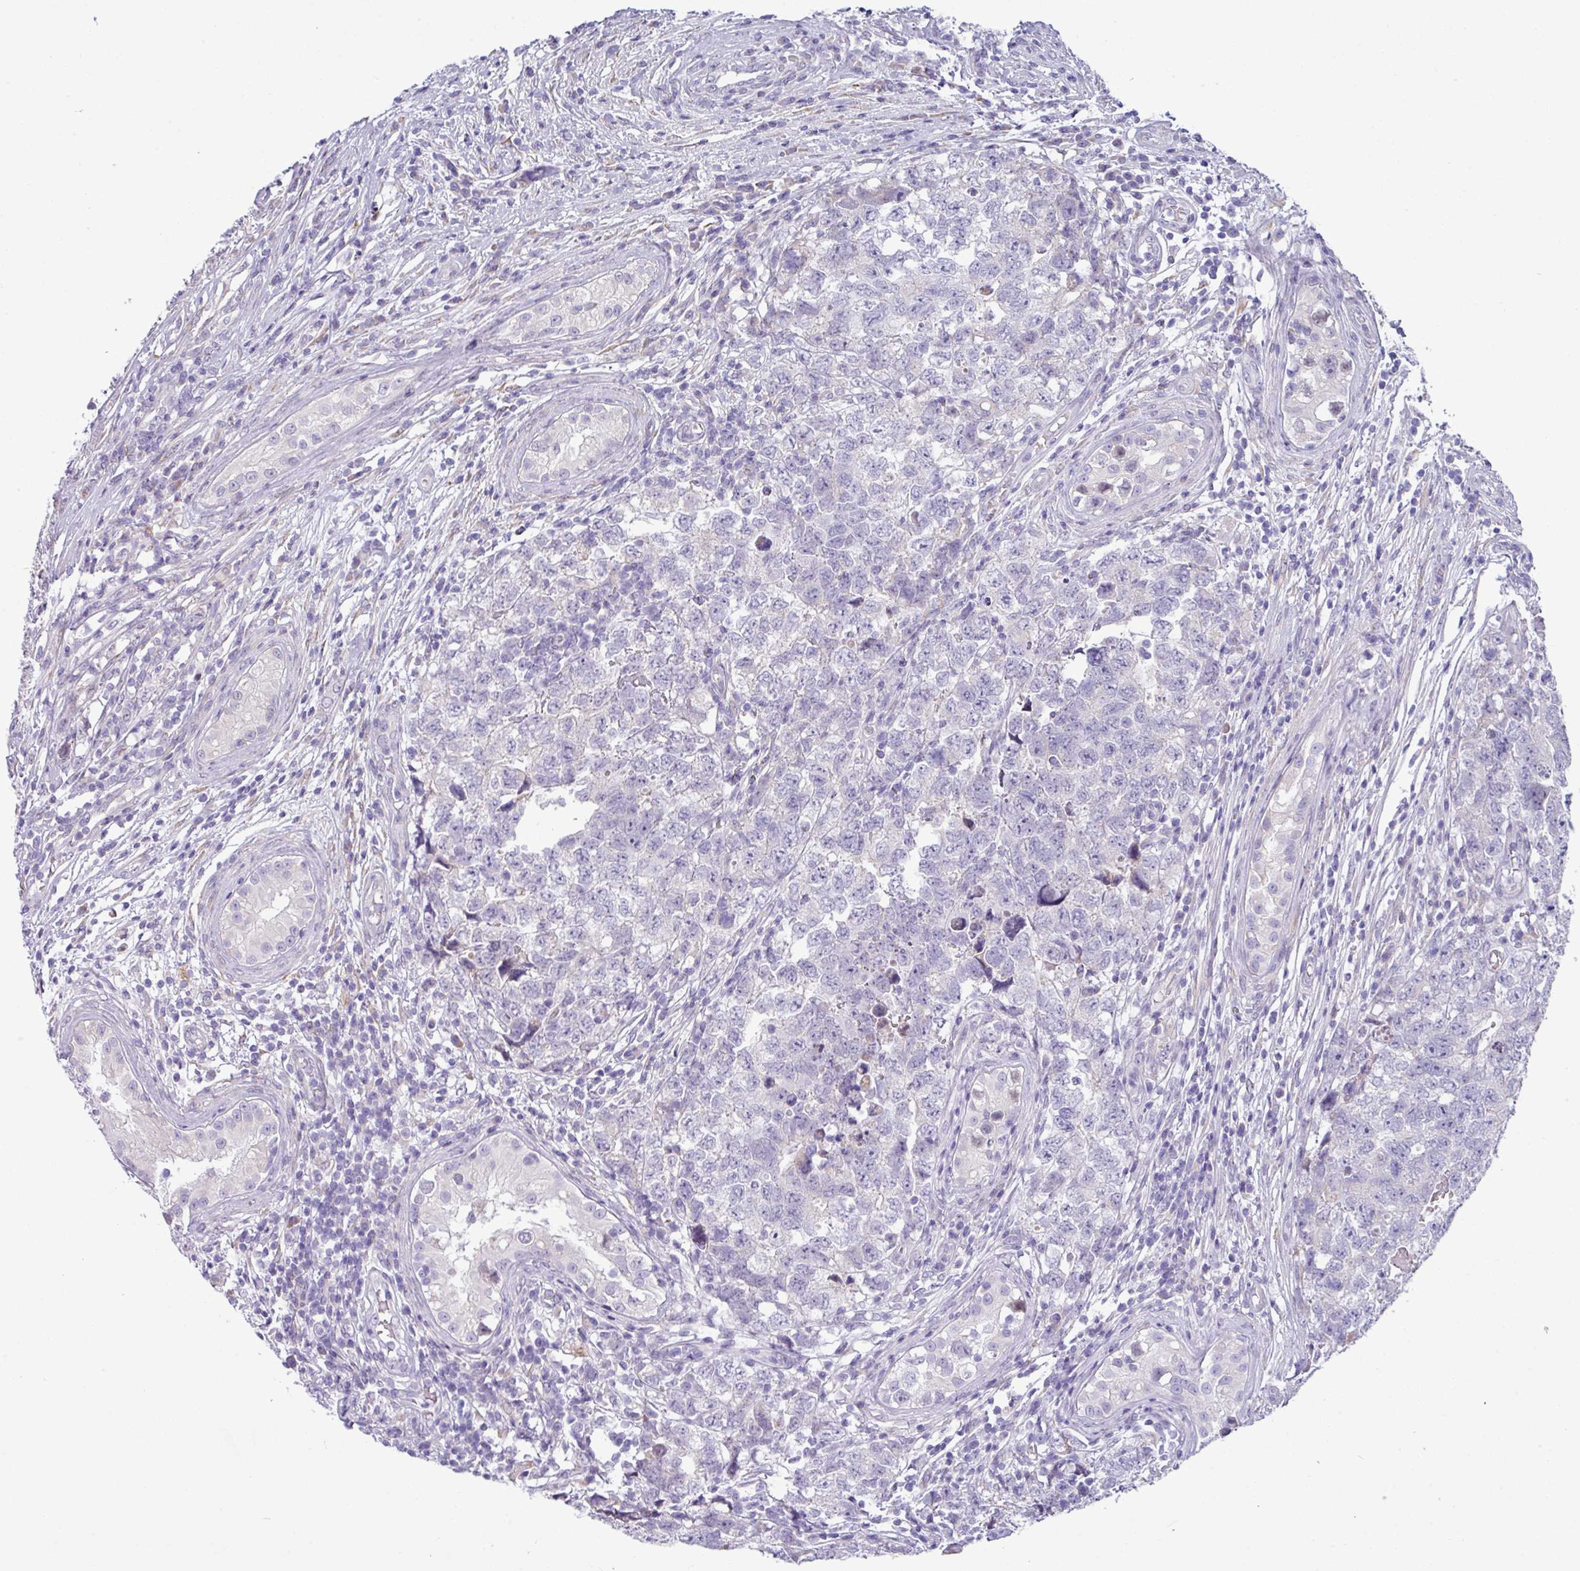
{"staining": {"intensity": "negative", "quantity": "none", "location": "none"}, "tissue": "testis cancer", "cell_type": "Tumor cells", "image_type": "cancer", "snomed": [{"axis": "morphology", "description": "Carcinoma, Embryonal, NOS"}, {"axis": "topography", "description": "Testis"}], "caption": "Tumor cells are negative for protein expression in human embryonal carcinoma (testis). The staining was performed using DAB to visualize the protein expression in brown, while the nuclei were stained in blue with hematoxylin (Magnification: 20x).", "gene": "IRGC", "patient": {"sex": "male", "age": 22}}